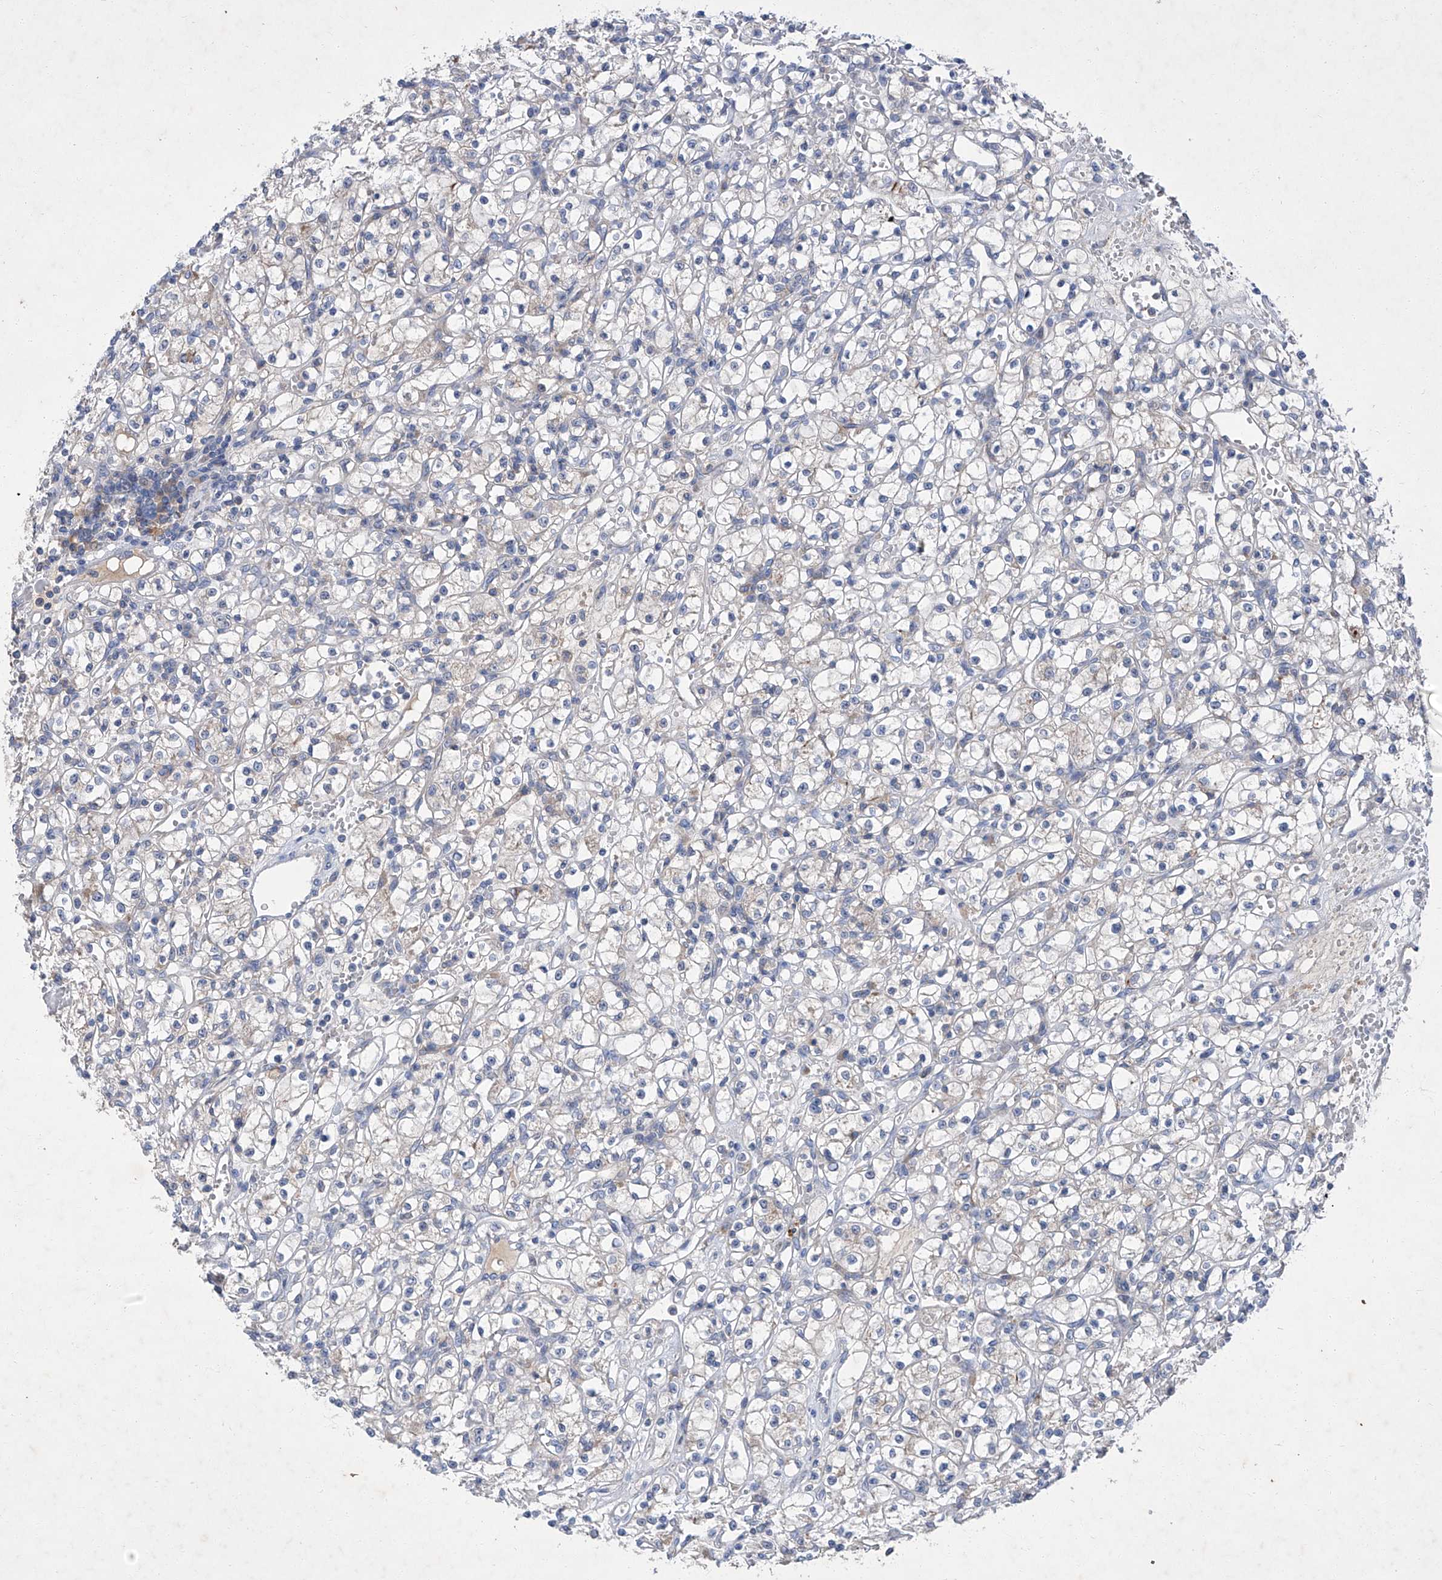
{"staining": {"intensity": "negative", "quantity": "none", "location": "none"}, "tissue": "renal cancer", "cell_type": "Tumor cells", "image_type": "cancer", "snomed": [{"axis": "morphology", "description": "Adenocarcinoma, NOS"}, {"axis": "topography", "description": "Kidney"}], "caption": "Adenocarcinoma (renal) stained for a protein using immunohistochemistry exhibits no expression tumor cells.", "gene": "SBK2", "patient": {"sex": "female", "age": 59}}